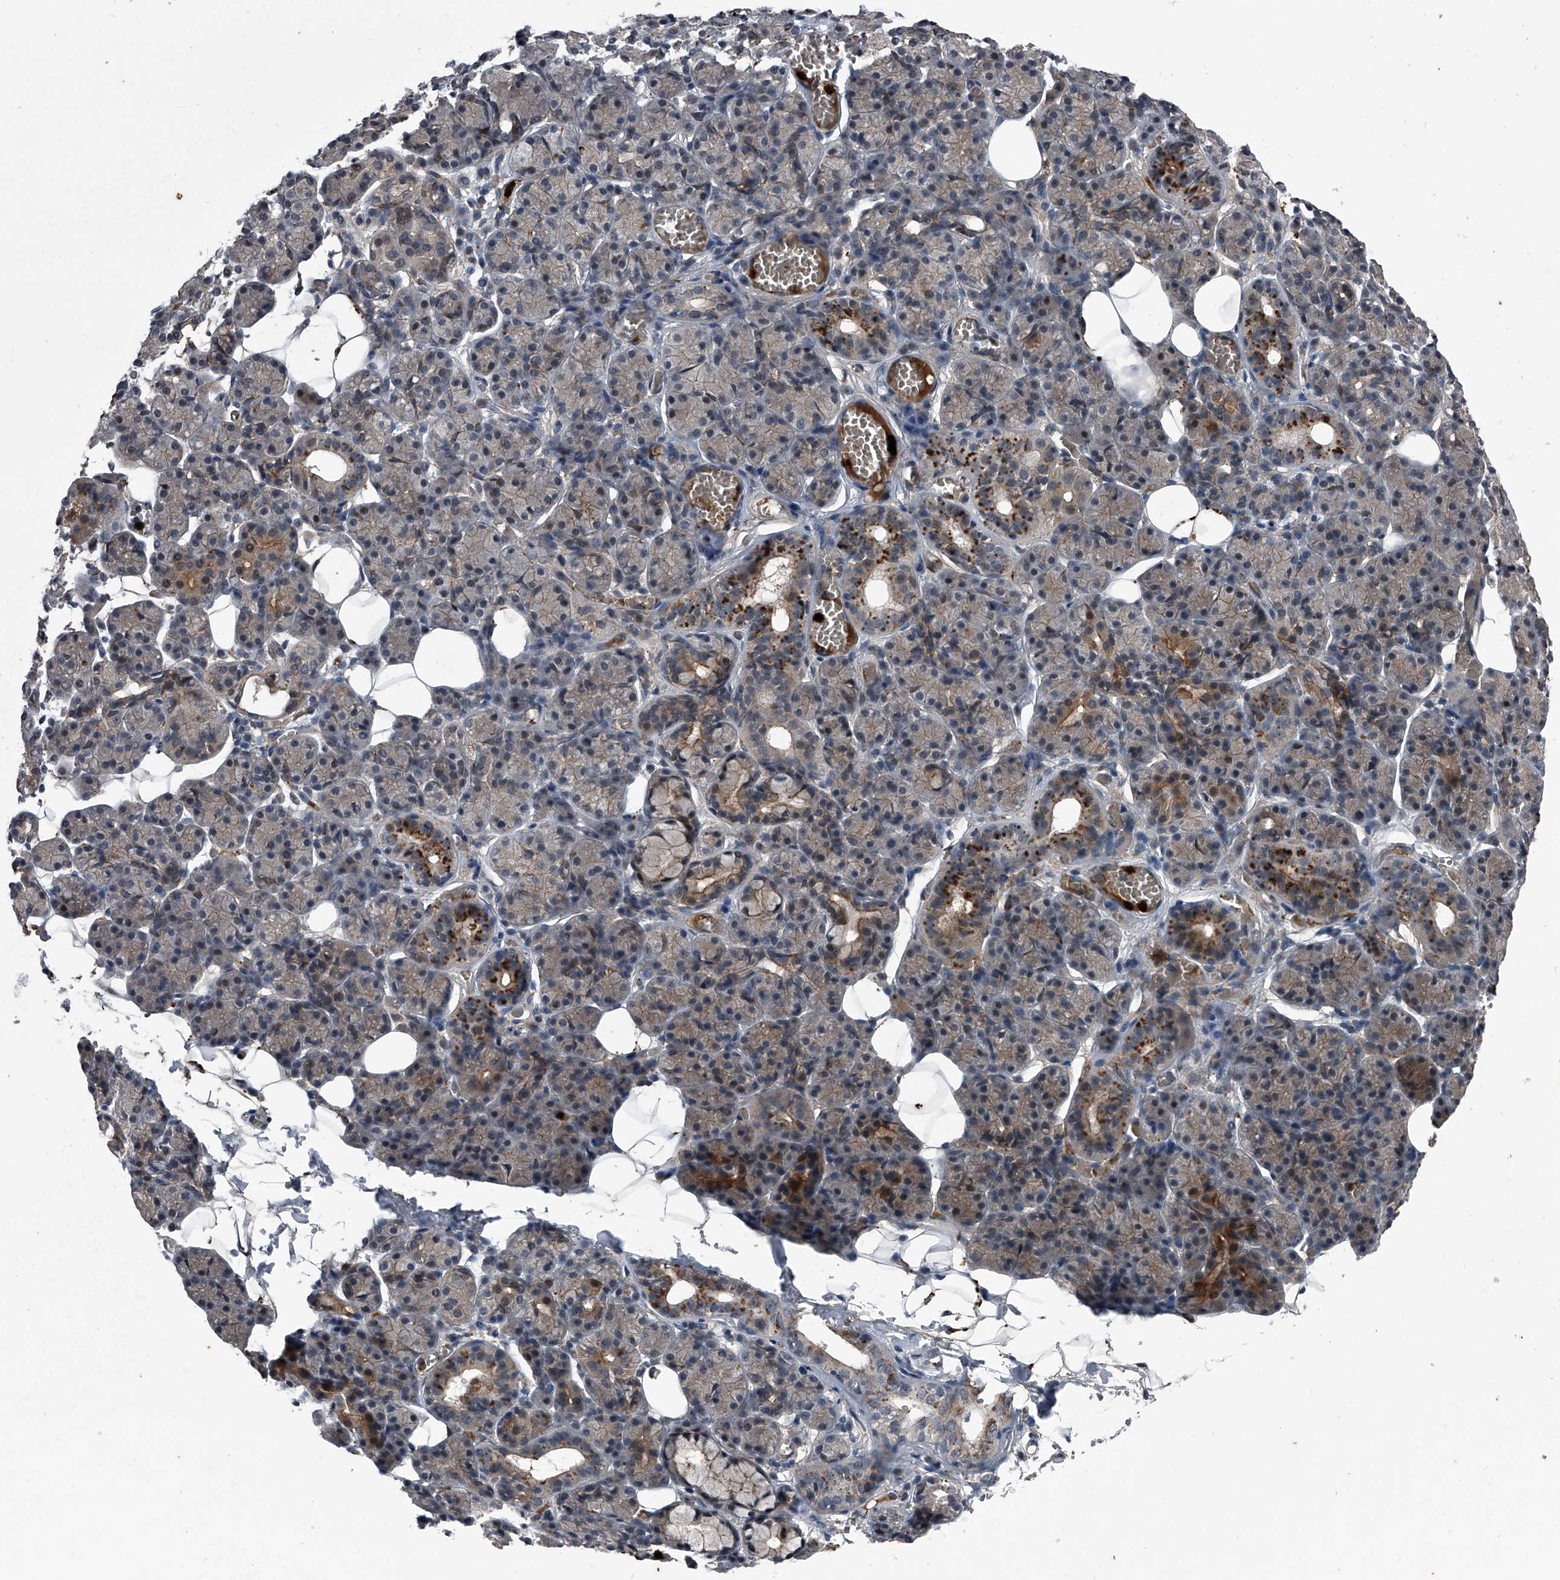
{"staining": {"intensity": "moderate", "quantity": "<25%", "location": "cytoplasmic/membranous"}, "tissue": "salivary gland", "cell_type": "Glandular cells", "image_type": "normal", "snomed": [{"axis": "morphology", "description": "Normal tissue, NOS"}, {"axis": "topography", "description": "Salivary gland"}], "caption": "Immunohistochemical staining of normal salivary gland exhibits <25% levels of moderate cytoplasmic/membranous protein staining in about <25% of glandular cells.", "gene": "MAPKAP1", "patient": {"sex": "male", "age": 63}}